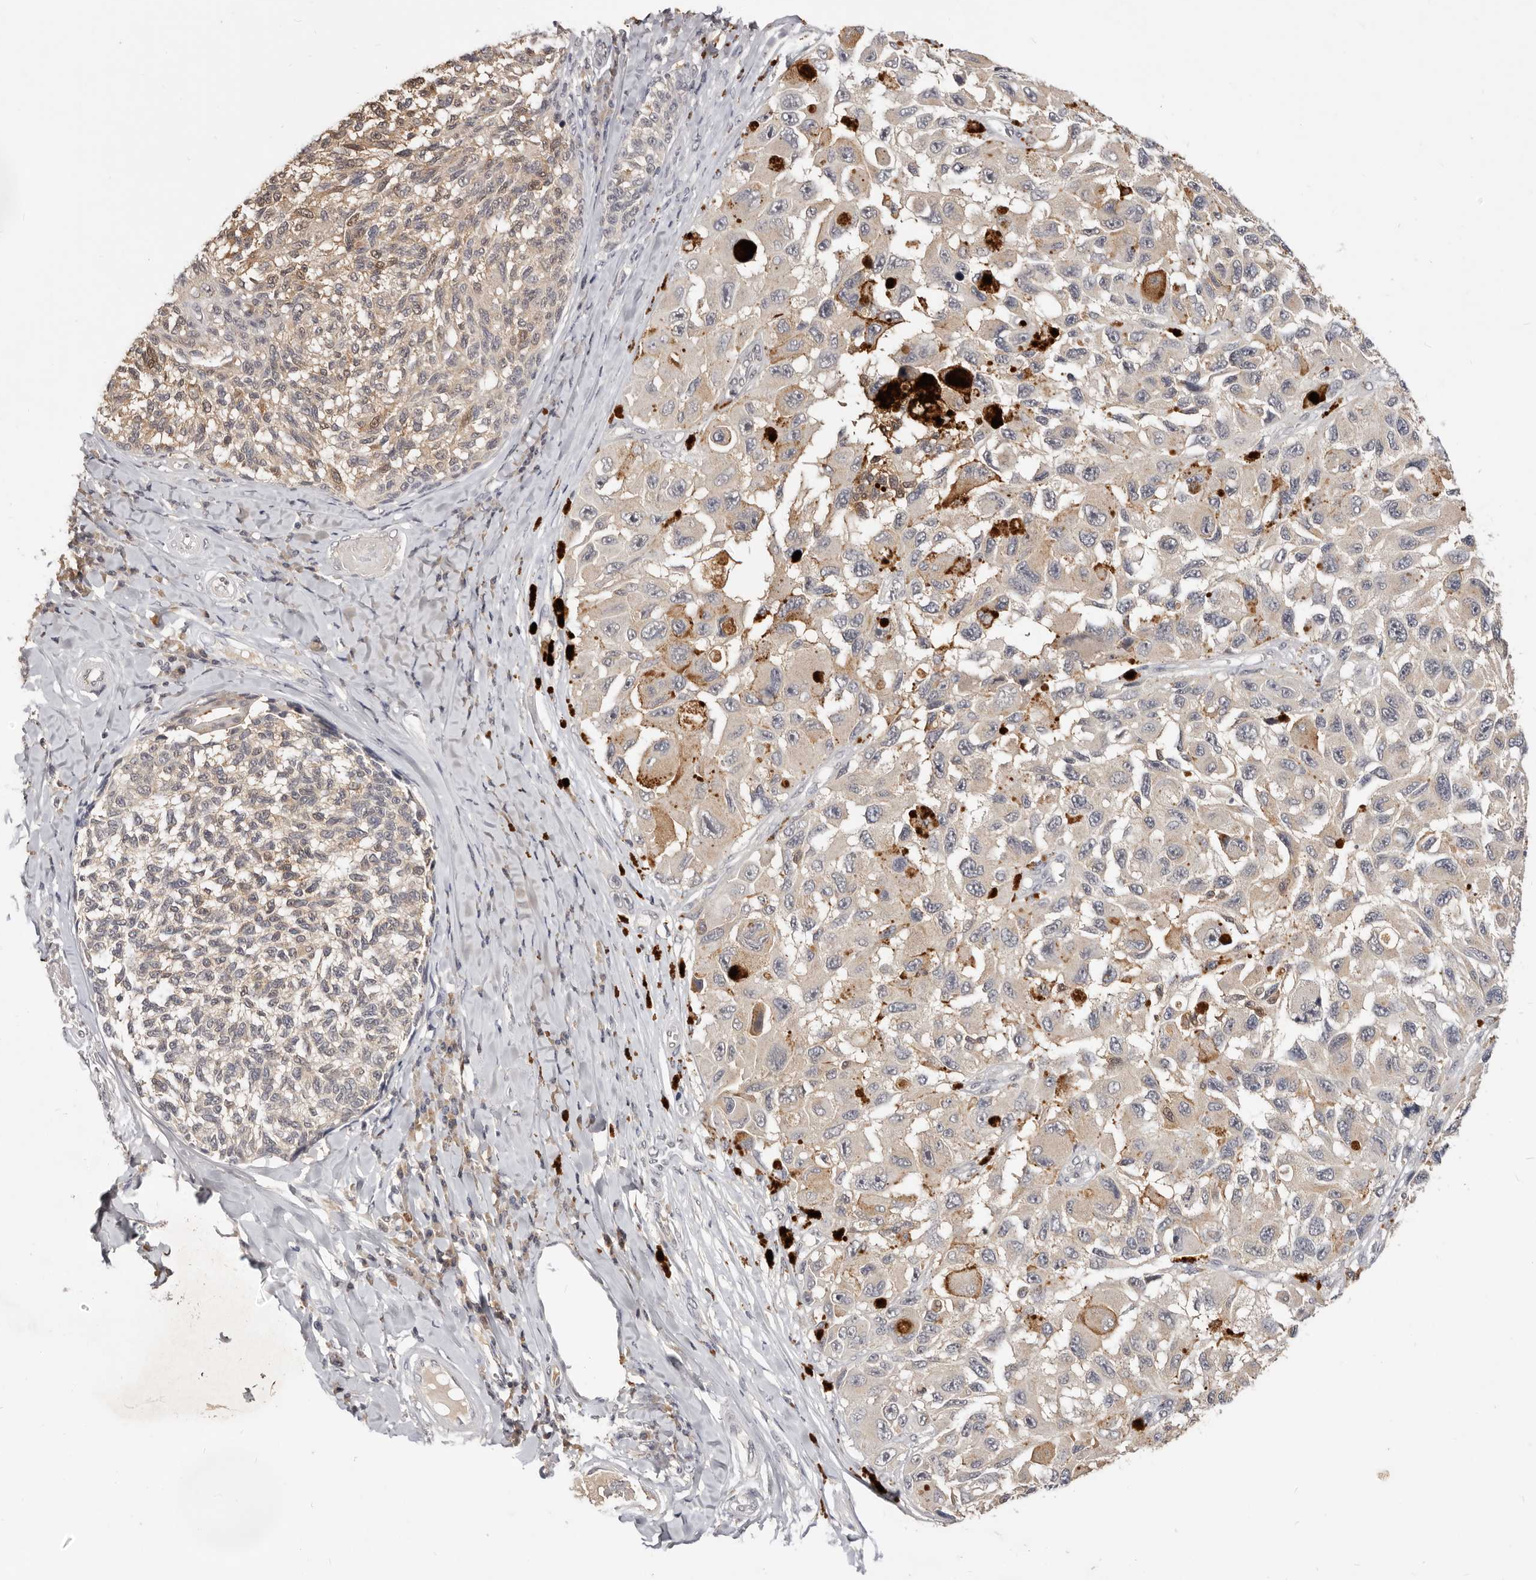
{"staining": {"intensity": "weak", "quantity": "25%-75%", "location": "cytoplasmic/membranous,nuclear"}, "tissue": "melanoma", "cell_type": "Tumor cells", "image_type": "cancer", "snomed": [{"axis": "morphology", "description": "Malignant melanoma, NOS"}, {"axis": "topography", "description": "Skin"}], "caption": "The photomicrograph reveals a brown stain indicating the presence of a protein in the cytoplasmic/membranous and nuclear of tumor cells in malignant melanoma.", "gene": "TSPAN13", "patient": {"sex": "female", "age": 73}}